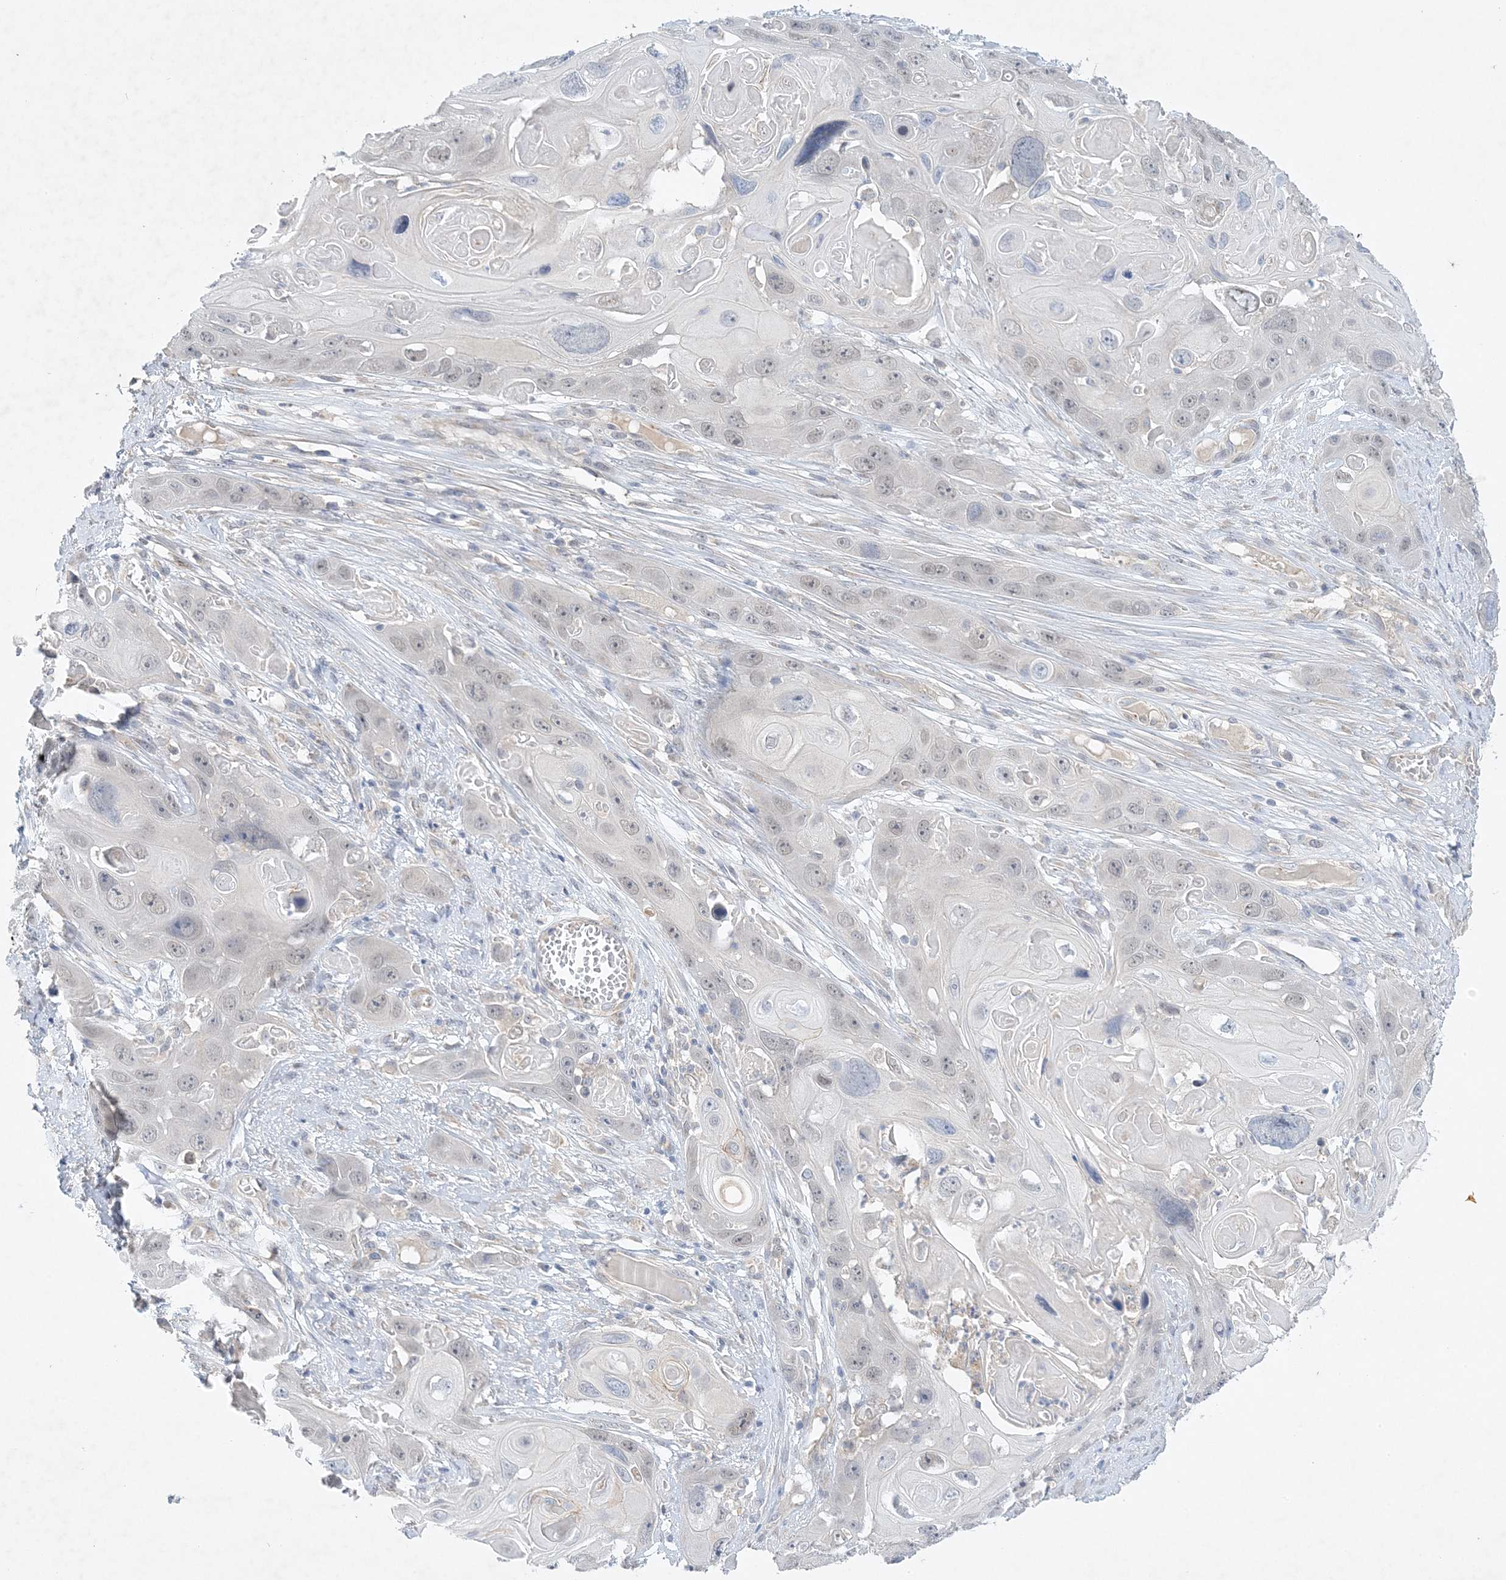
{"staining": {"intensity": "negative", "quantity": "none", "location": "none"}, "tissue": "skin cancer", "cell_type": "Tumor cells", "image_type": "cancer", "snomed": [{"axis": "morphology", "description": "Squamous cell carcinoma, NOS"}, {"axis": "topography", "description": "Skin"}], "caption": "Immunohistochemistry (IHC) micrograph of neoplastic tissue: human skin squamous cell carcinoma stained with DAB shows no significant protein positivity in tumor cells.", "gene": "ANKRD35", "patient": {"sex": "male", "age": 55}}